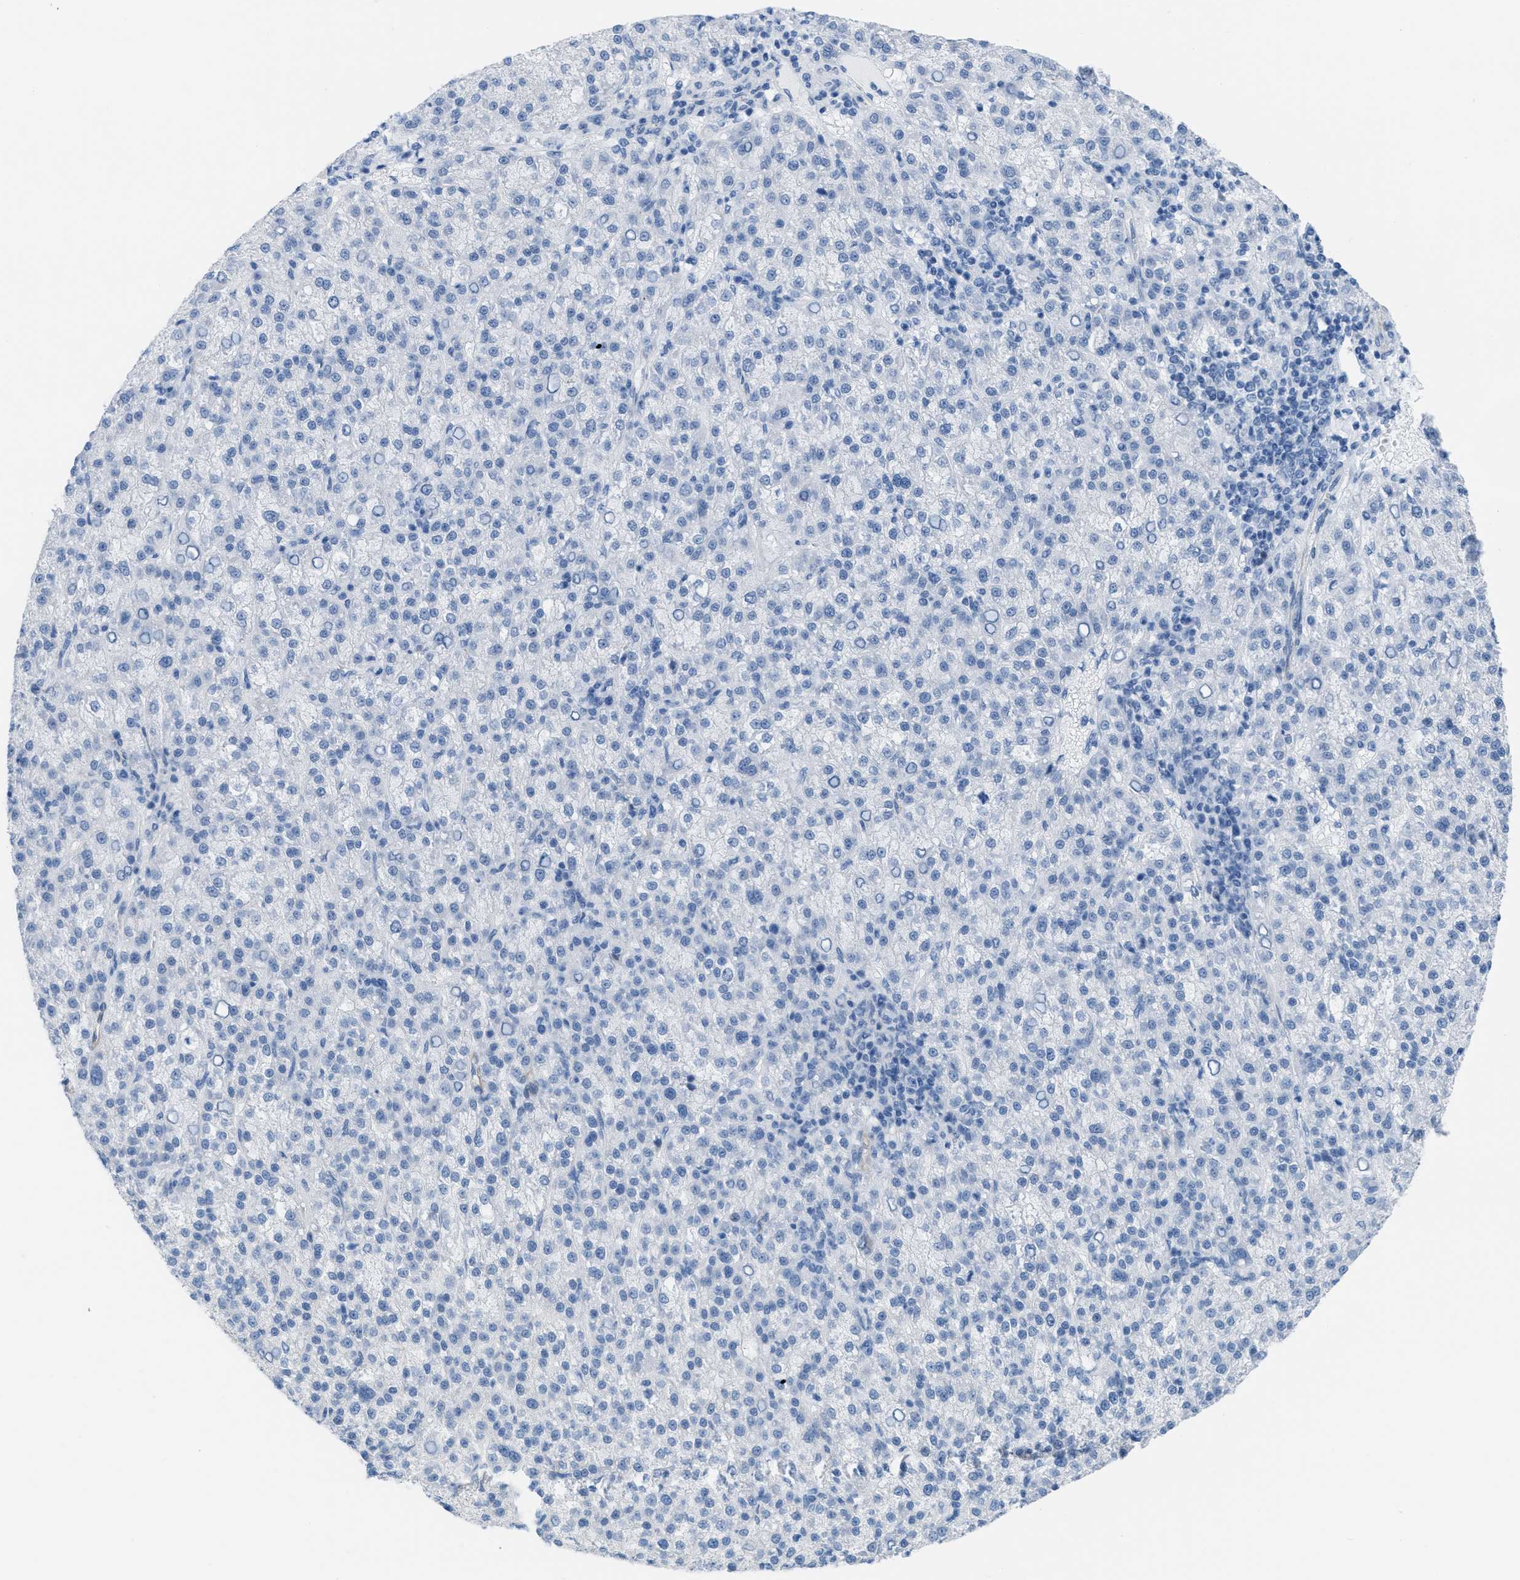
{"staining": {"intensity": "negative", "quantity": "none", "location": "none"}, "tissue": "liver cancer", "cell_type": "Tumor cells", "image_type": "cancer", "snomed": [{"axis": "morphology", "description": "Carcinoma, Hepatocellular, NOS"}, {"axis": "topography", "description": "Liver"}], "caption": "There is no significant staining in tumor cells of liver cancer (hepatocellular carcinoma).", "gene": "SLC12A1", "patient": {"sex": "female", "age": 58}}